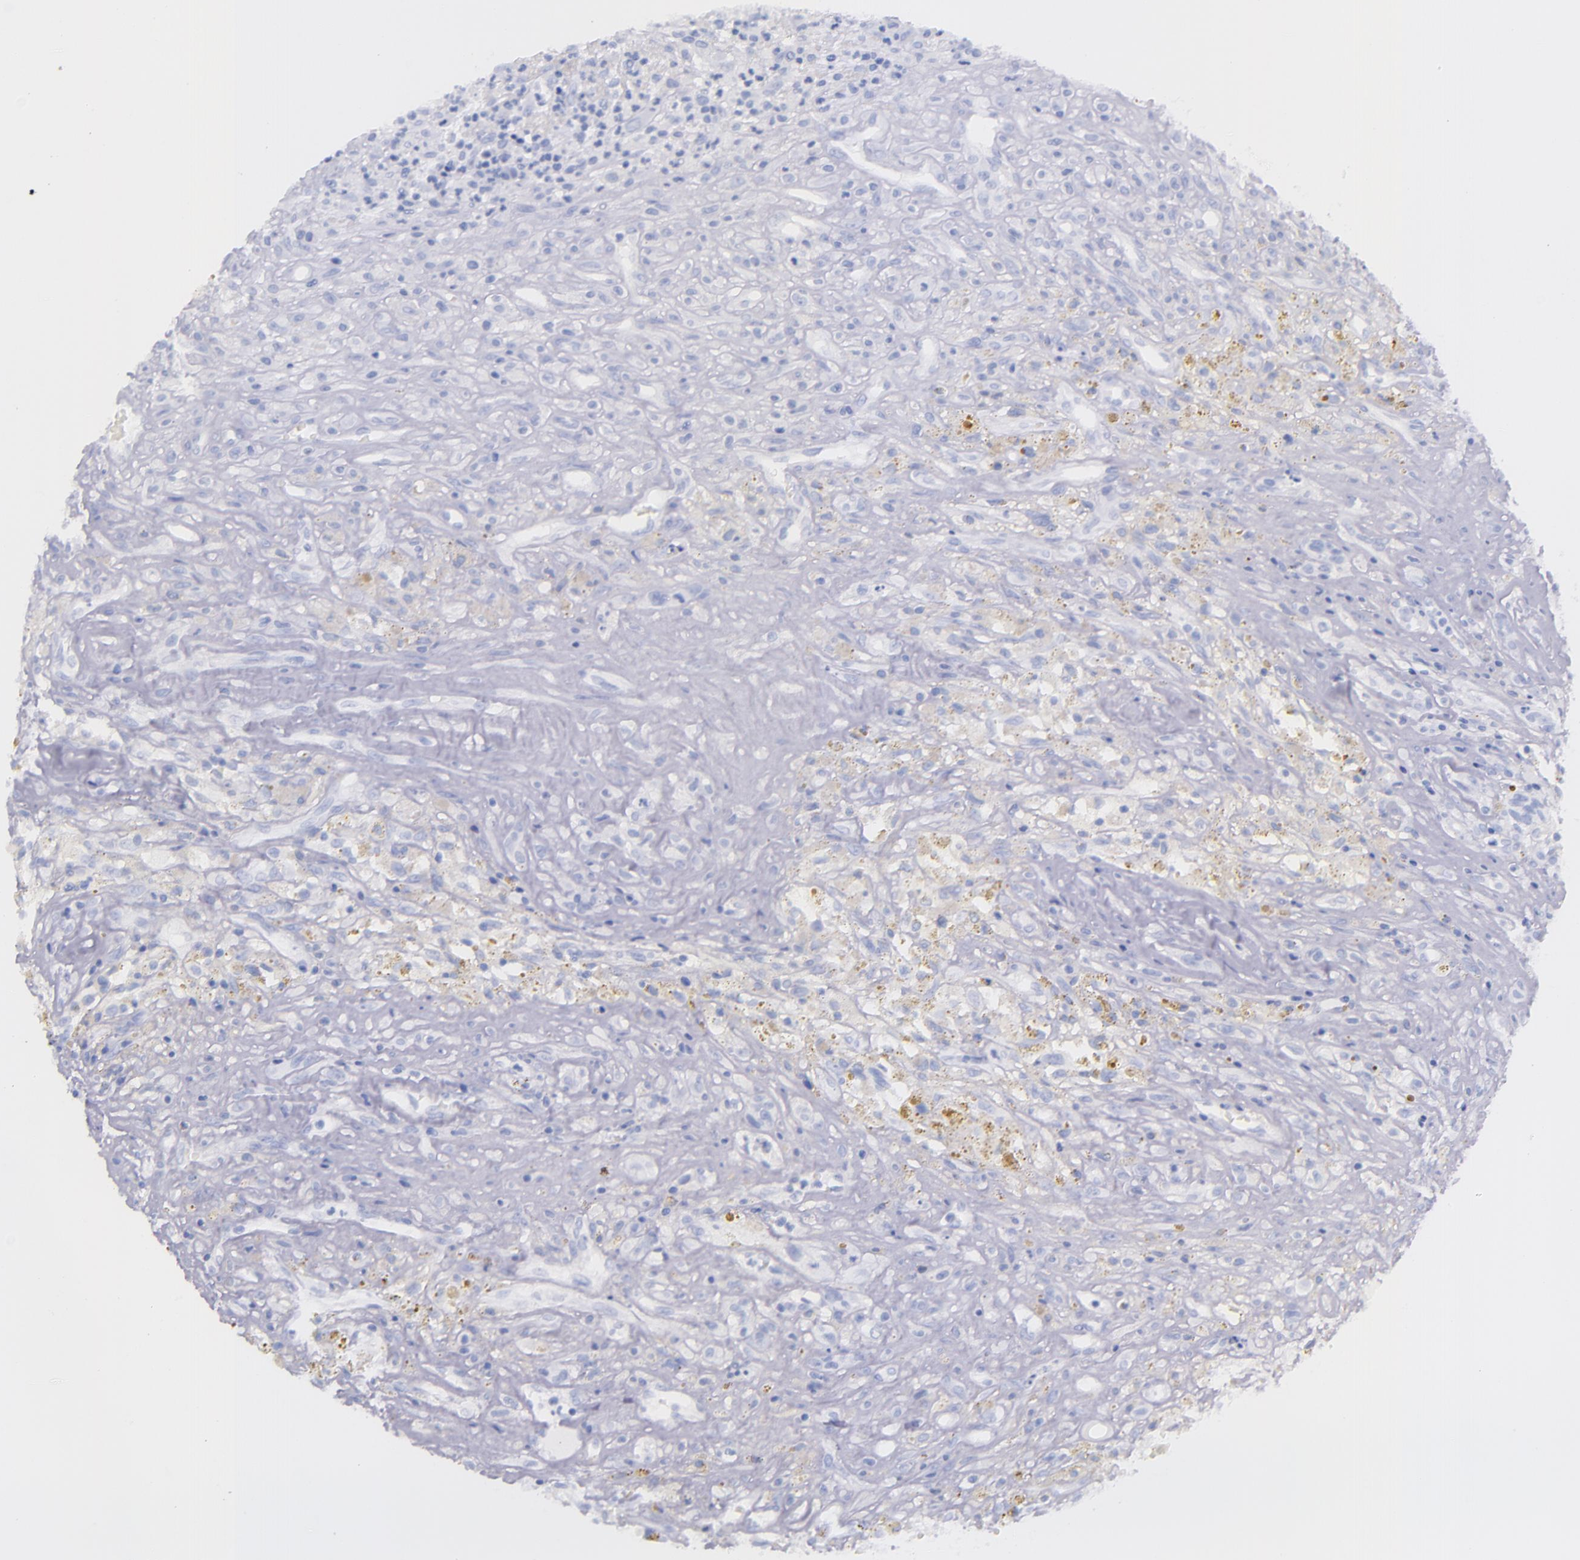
{"staining": {"intensity": "negative", "quantity": "none", "location": "none"}, "tissue": "glioma", "cell_type": "Tumor cells", "image_type": "cancer", "snomed": [{"axis": "morphology", "description": "Glioma, malignant, High grade"}, {"axis": "topography", "description": "Brain"}], "caption": "IHC photomicrograph of neoplastic tissue: glioma stained with DAB (3,3'-diaminobenzidine) demonstrates no significant protein positivity in tumor cells.", "gene": "SFTPA2", "patient": {"sex": "male", "age": 66}}